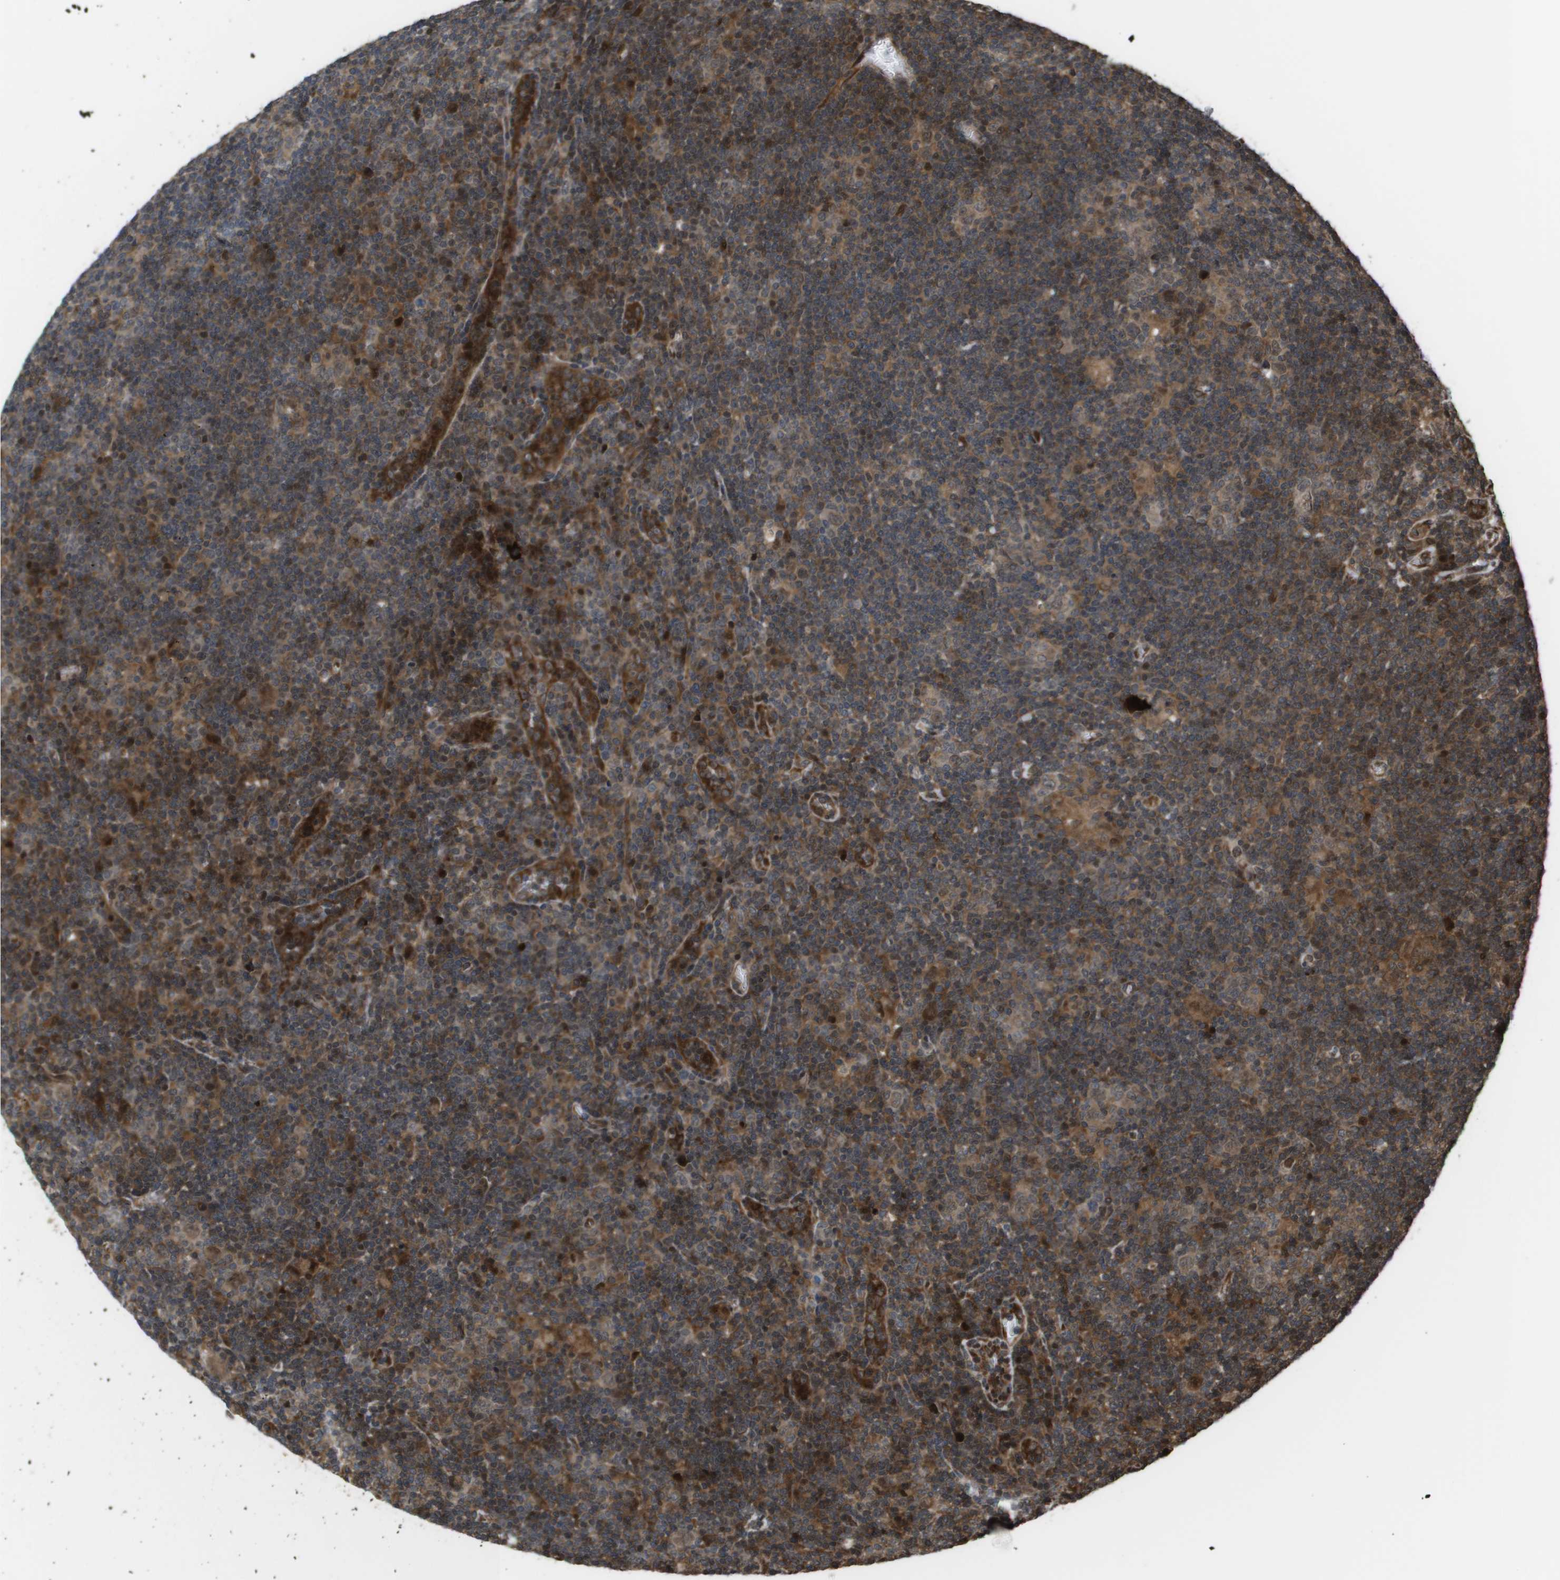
{"staining": {"intensity": "moderate", "quantity": ">75%", "location": "cytoplasmic/membranous"}, "tissue": "lymphoma", "cell_type": "Tumor cells", "image_type": "cancer", "snomed": [{"axis": "morphology", "description": "Hodgkin's disease, NOS"}, {"axis": "topography", "description": "Lymph node"}], "caption": "There is medium levels of moderate cytoplasmic/membranous staining in tumor cells of Hodgkin's disease, as demonstrated by immunohistochemical staining (brown color).", "gene": "AXIN2", "patient": {"sex": "female", "age": 57}}